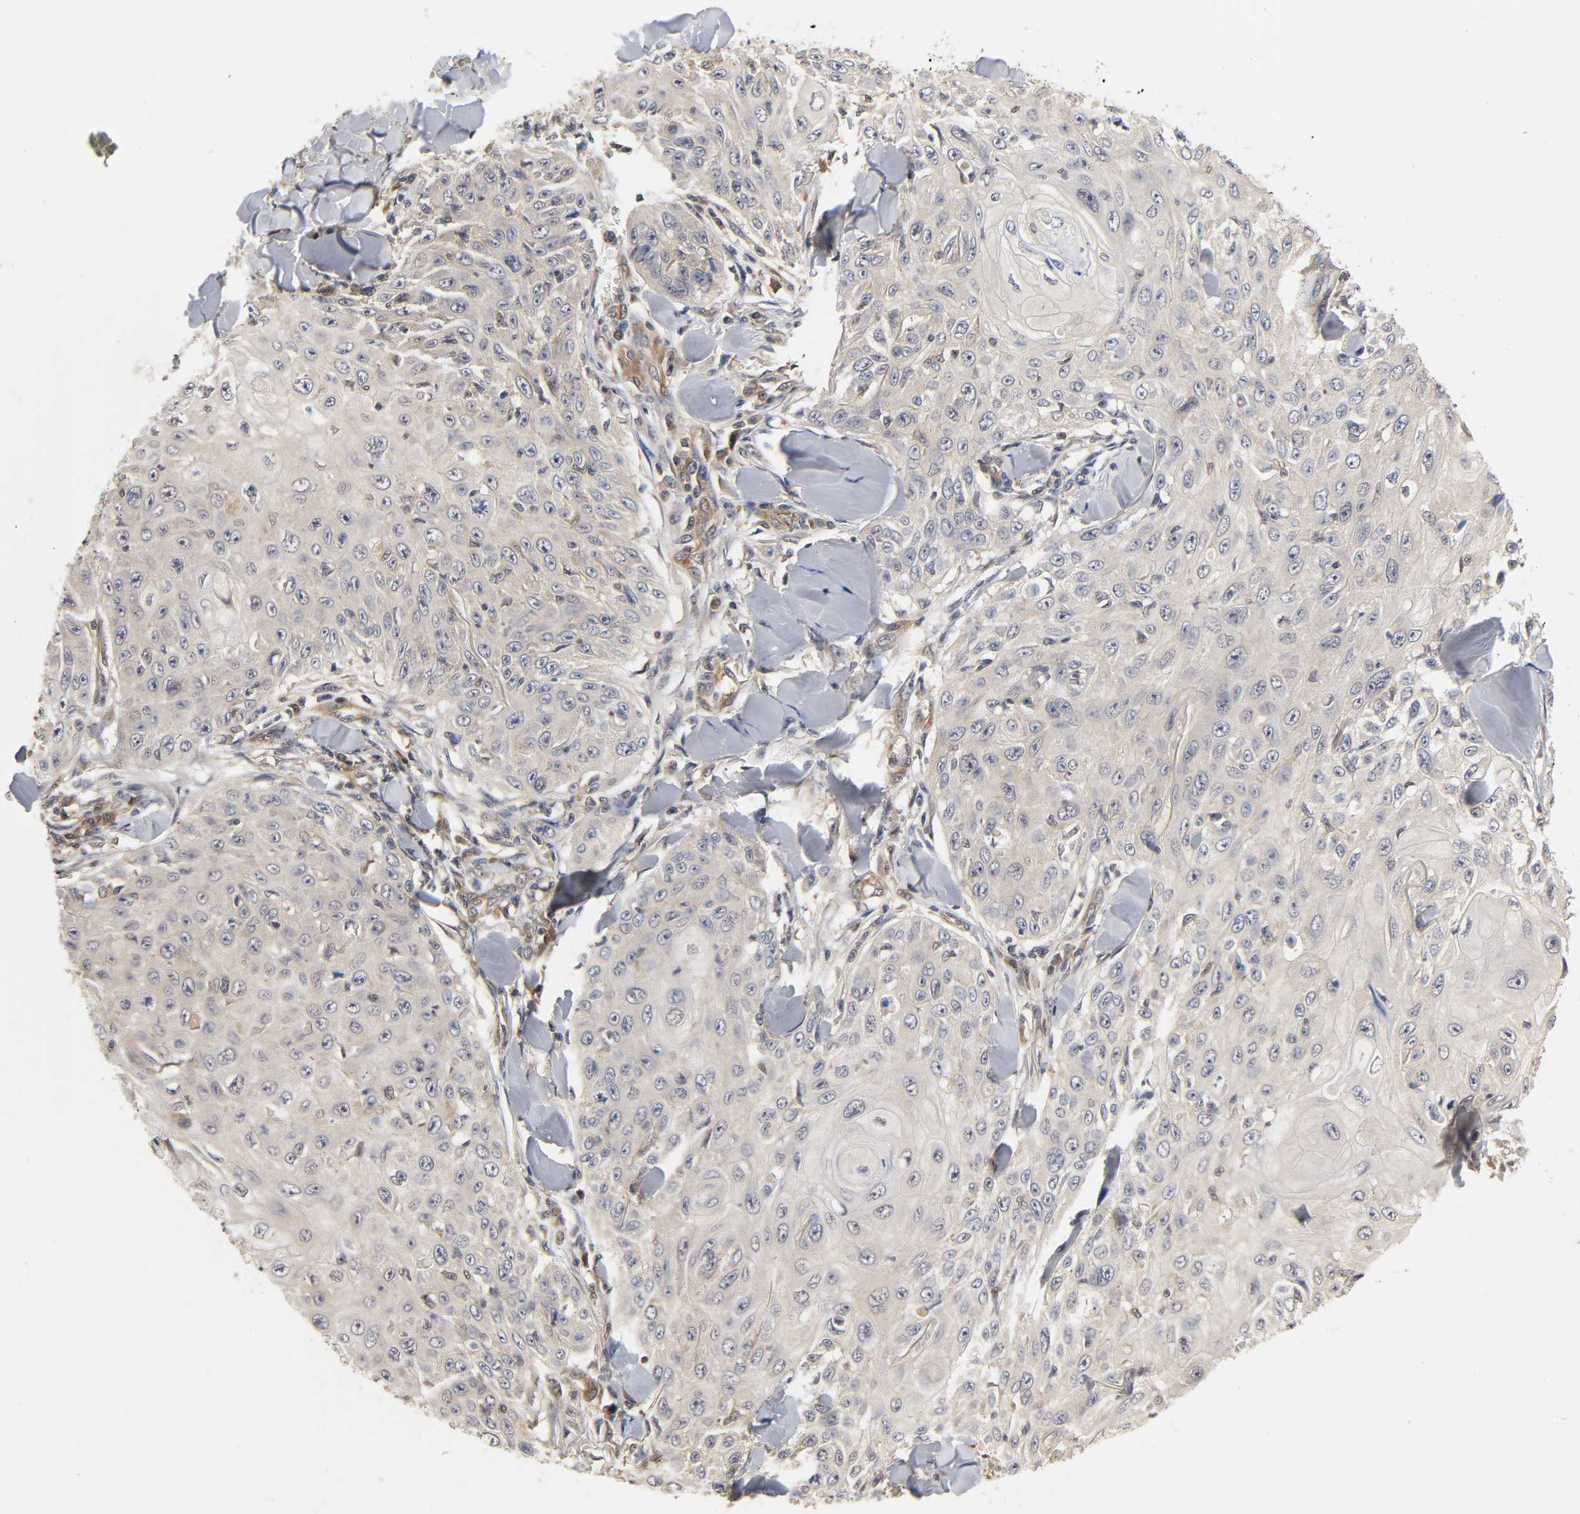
{"staining": {"intensity": "negative", "quantity": "none", "location": "none"}, "tissue": "skin cancer", "cell_type": "Tumor cells", "image_type": "cancer", "snomed": [{"axis": "morphology", "description": "Squamous cell carcinoma, NOS"}, {"axis": "topography", "description": "Skin"}], "caption": "Tumor cells are negative for protein expression in human skin cancer. The staining is performed using DAB brown chromogen with nuclei counter-stained in using hematoxylin.", "gene": "PDE5A", "patient": {"sex": "male", "age": 86}}